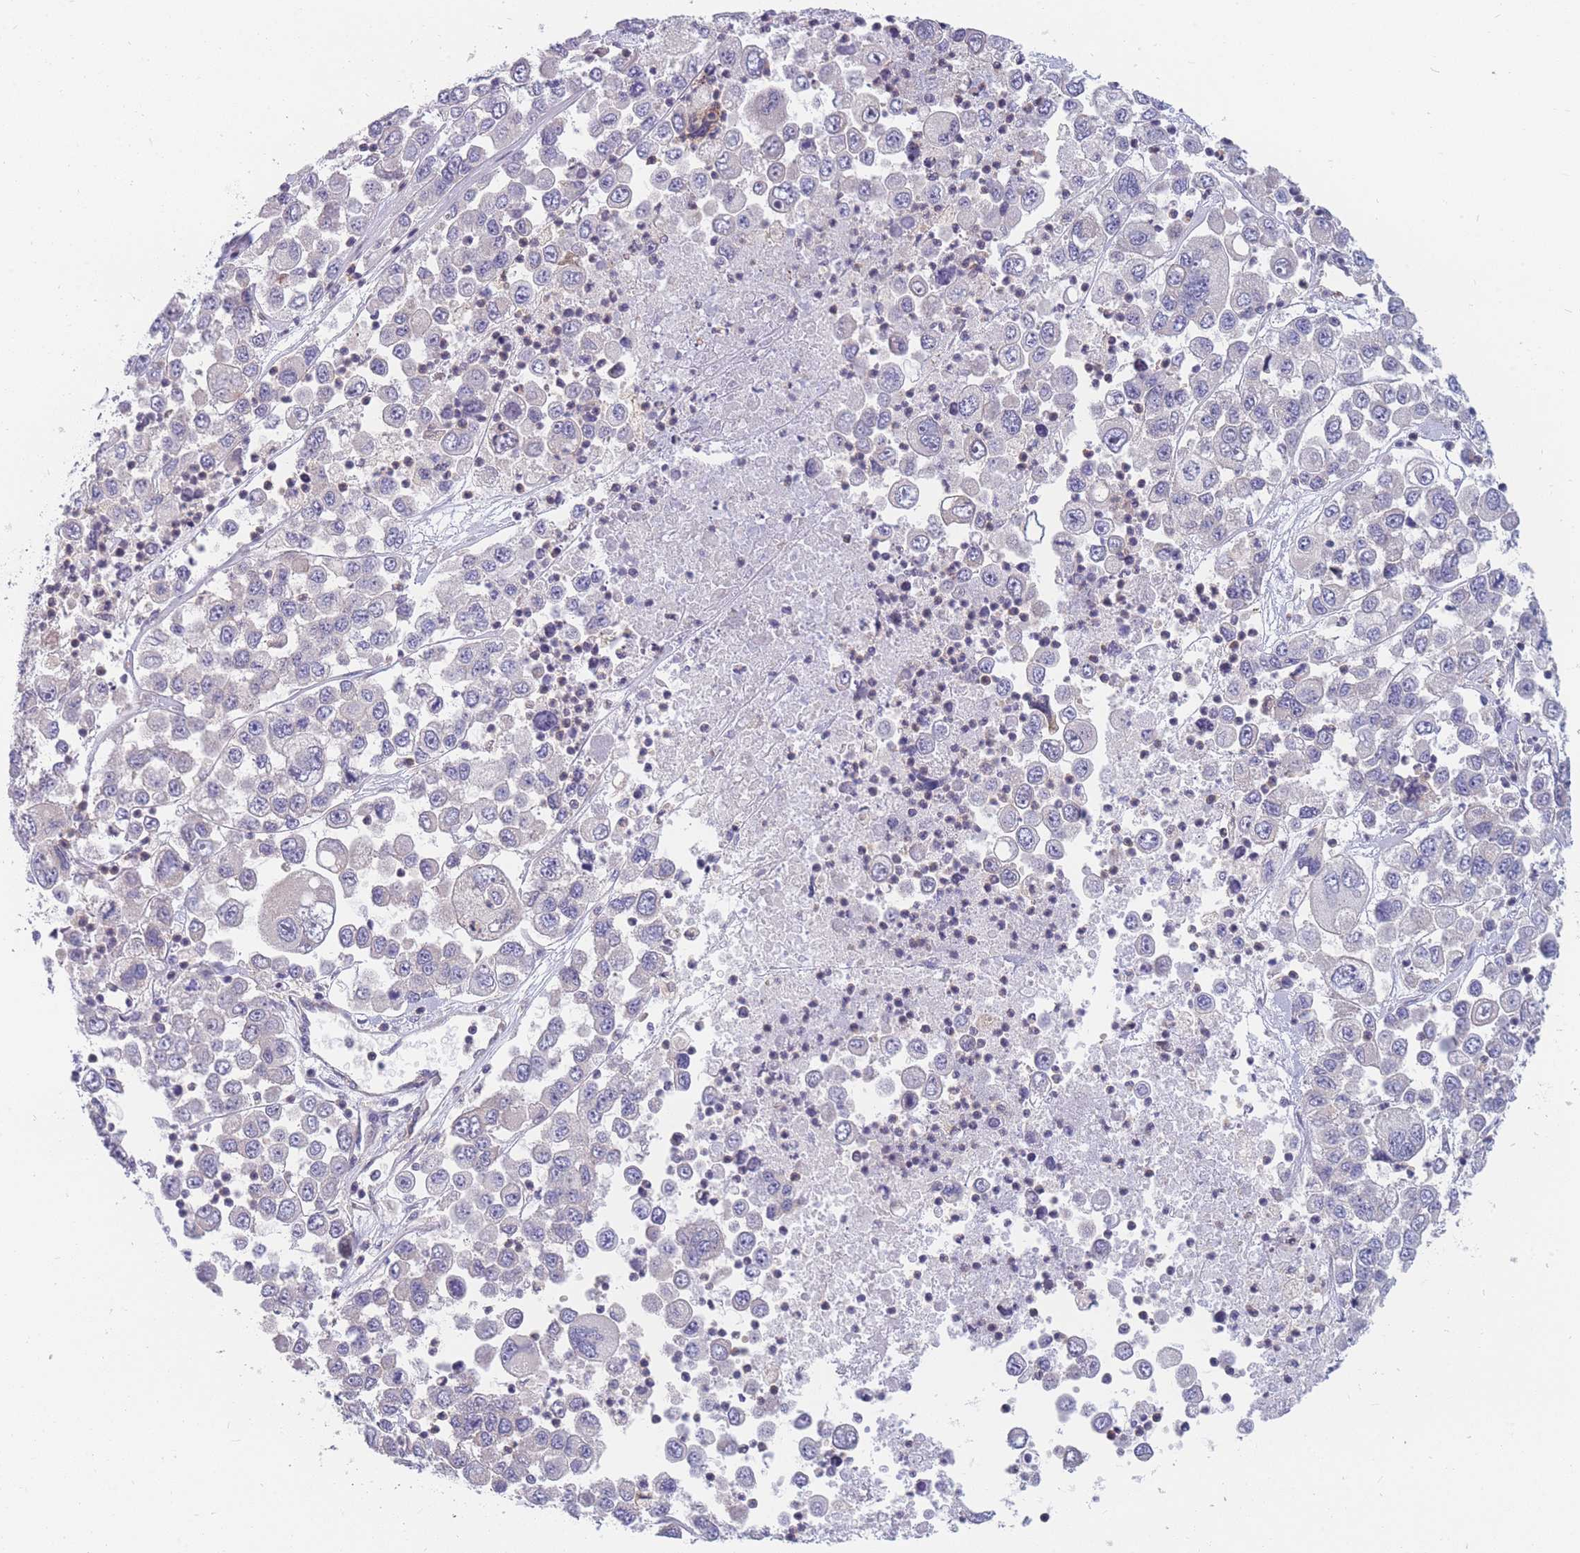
{"staining": {"intensity": "negative", "quantity": "none", "location": "none"}, "tissue": "melanoma", "cell_type": "Tumor cells", "image_type": "cancer", "snomed": [{"axis": "morphology", "description": "Malignant melanoma, Metastatic site"}, {"axis": "topography", "description": "Lymph node"}], "caption": "A micrograph of melanoma stained for a protein shows no brown staining in tumor cells.", "gene": "TMEM131L", "patient": {"sex": "female", "age": 54}}